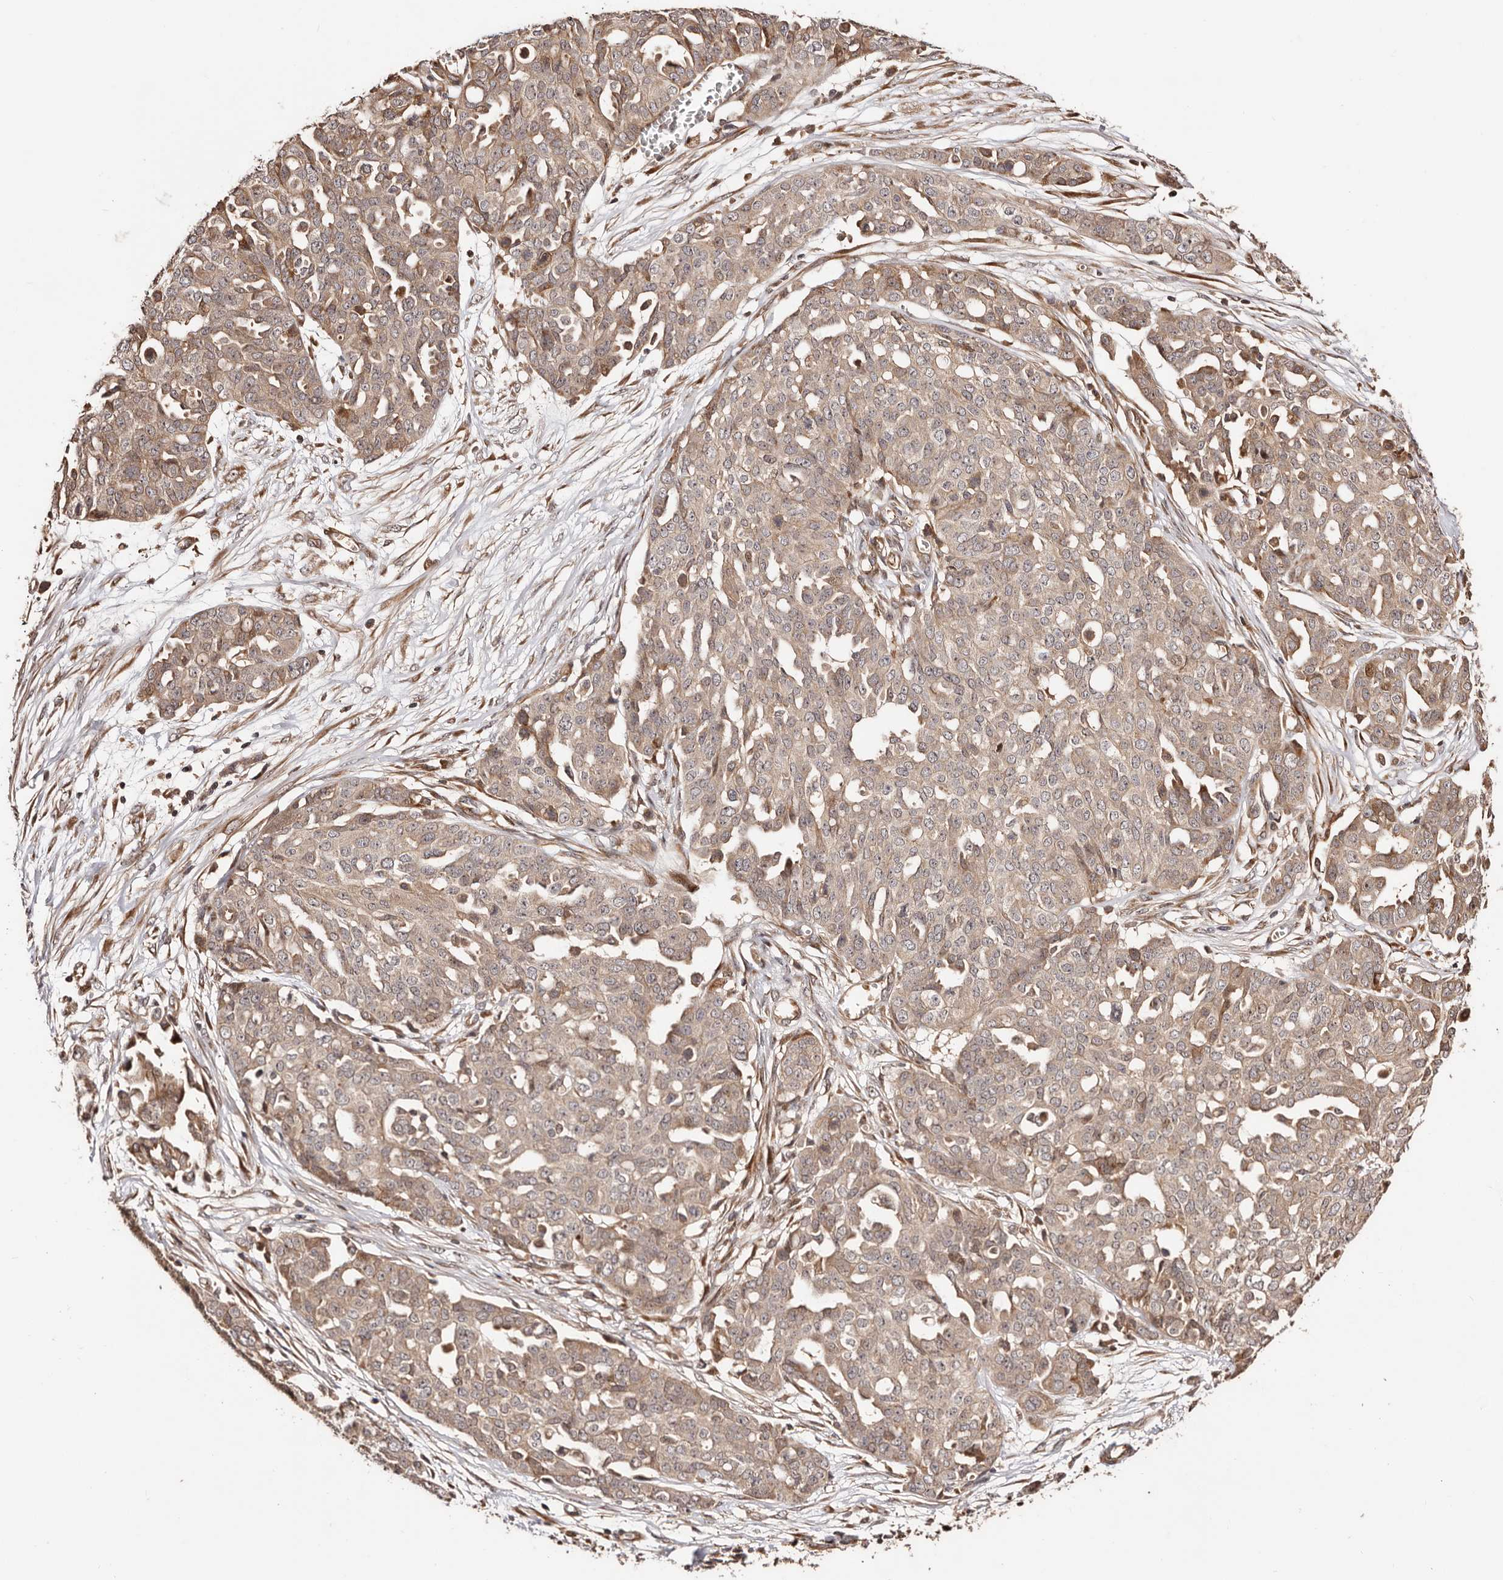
{"staining": {"intensity": "weak", "quantity": ">75%", "location": "cytoplasmic/membranous"}, "tissue": "ovarian cancer", "cell_type": "Tumor cells", "image_type": "cancer", "snomed": [{"axis": "morphology", "description": "Cystadenocarcinoma, serous, NOS"}, {"axis": "topography", "description": "Soft tissue"}, {"axis": "topography", "description": "Ovary"}], "caption": "Protein staining reveals weak cytoplasmic/membranous expression in about >75% of tumor cells in ovarian cancer.", "gene": "PTPN22", "patient": {"sex": "female", "age": 57}}